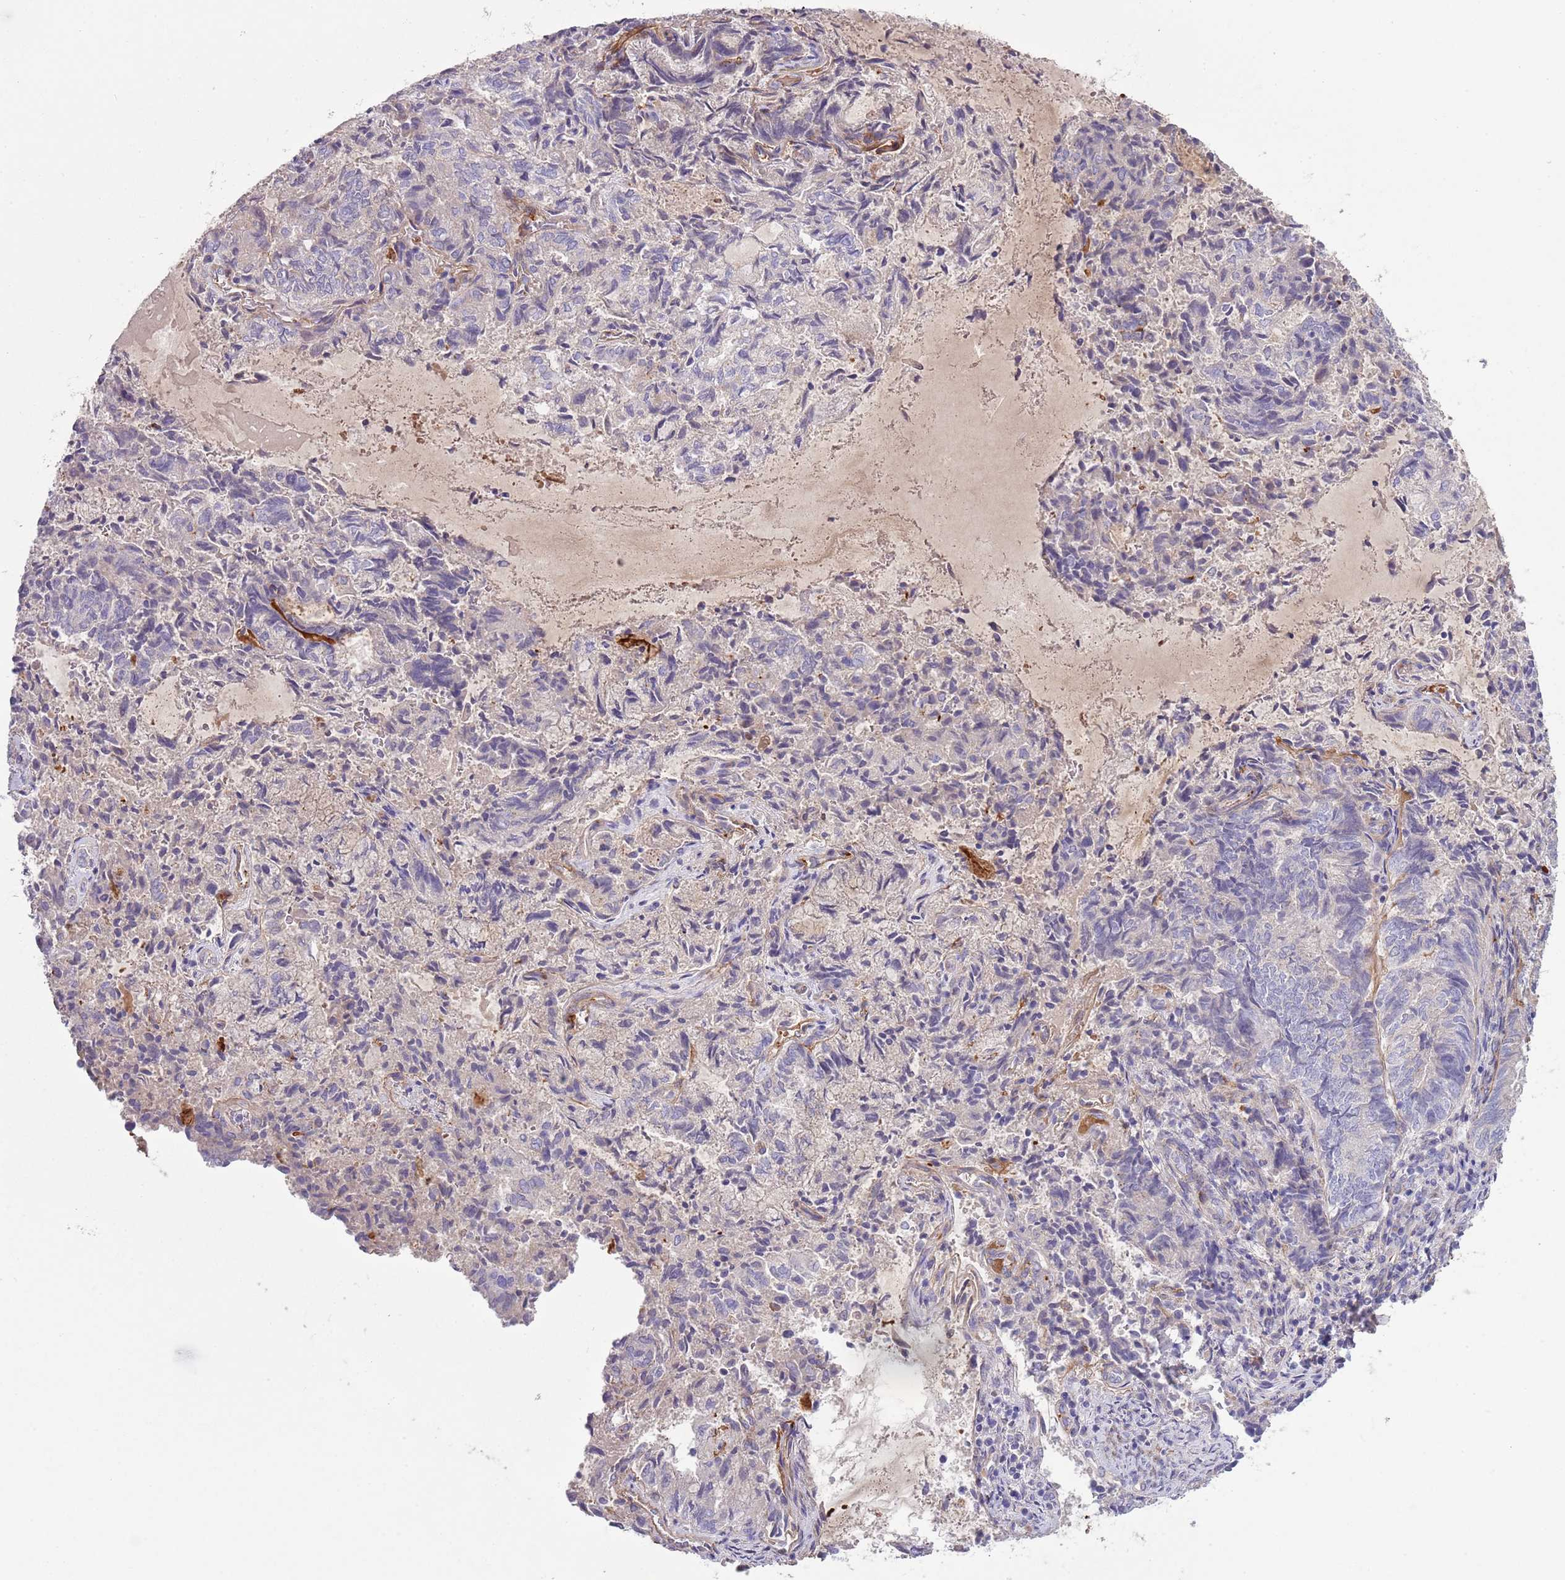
{"staining": {"intensity": "negative", "quantity": "none", "location": "none"}, "tissue": "endometrial cancer", "cell_type": "Tumor cells", "image_type": "cancer", "snomed": [{"axis": "morphology", "description": "Adenocarcinoma, NOS"}, {"axis": "topography", "description": "Endometrium"}], "caption": "Tumor cells are negative for brown protein staining in endometrial adenocarcinoma.", "gene": "TINAGL1", "patient": {"sex": "female", "age": 80}}